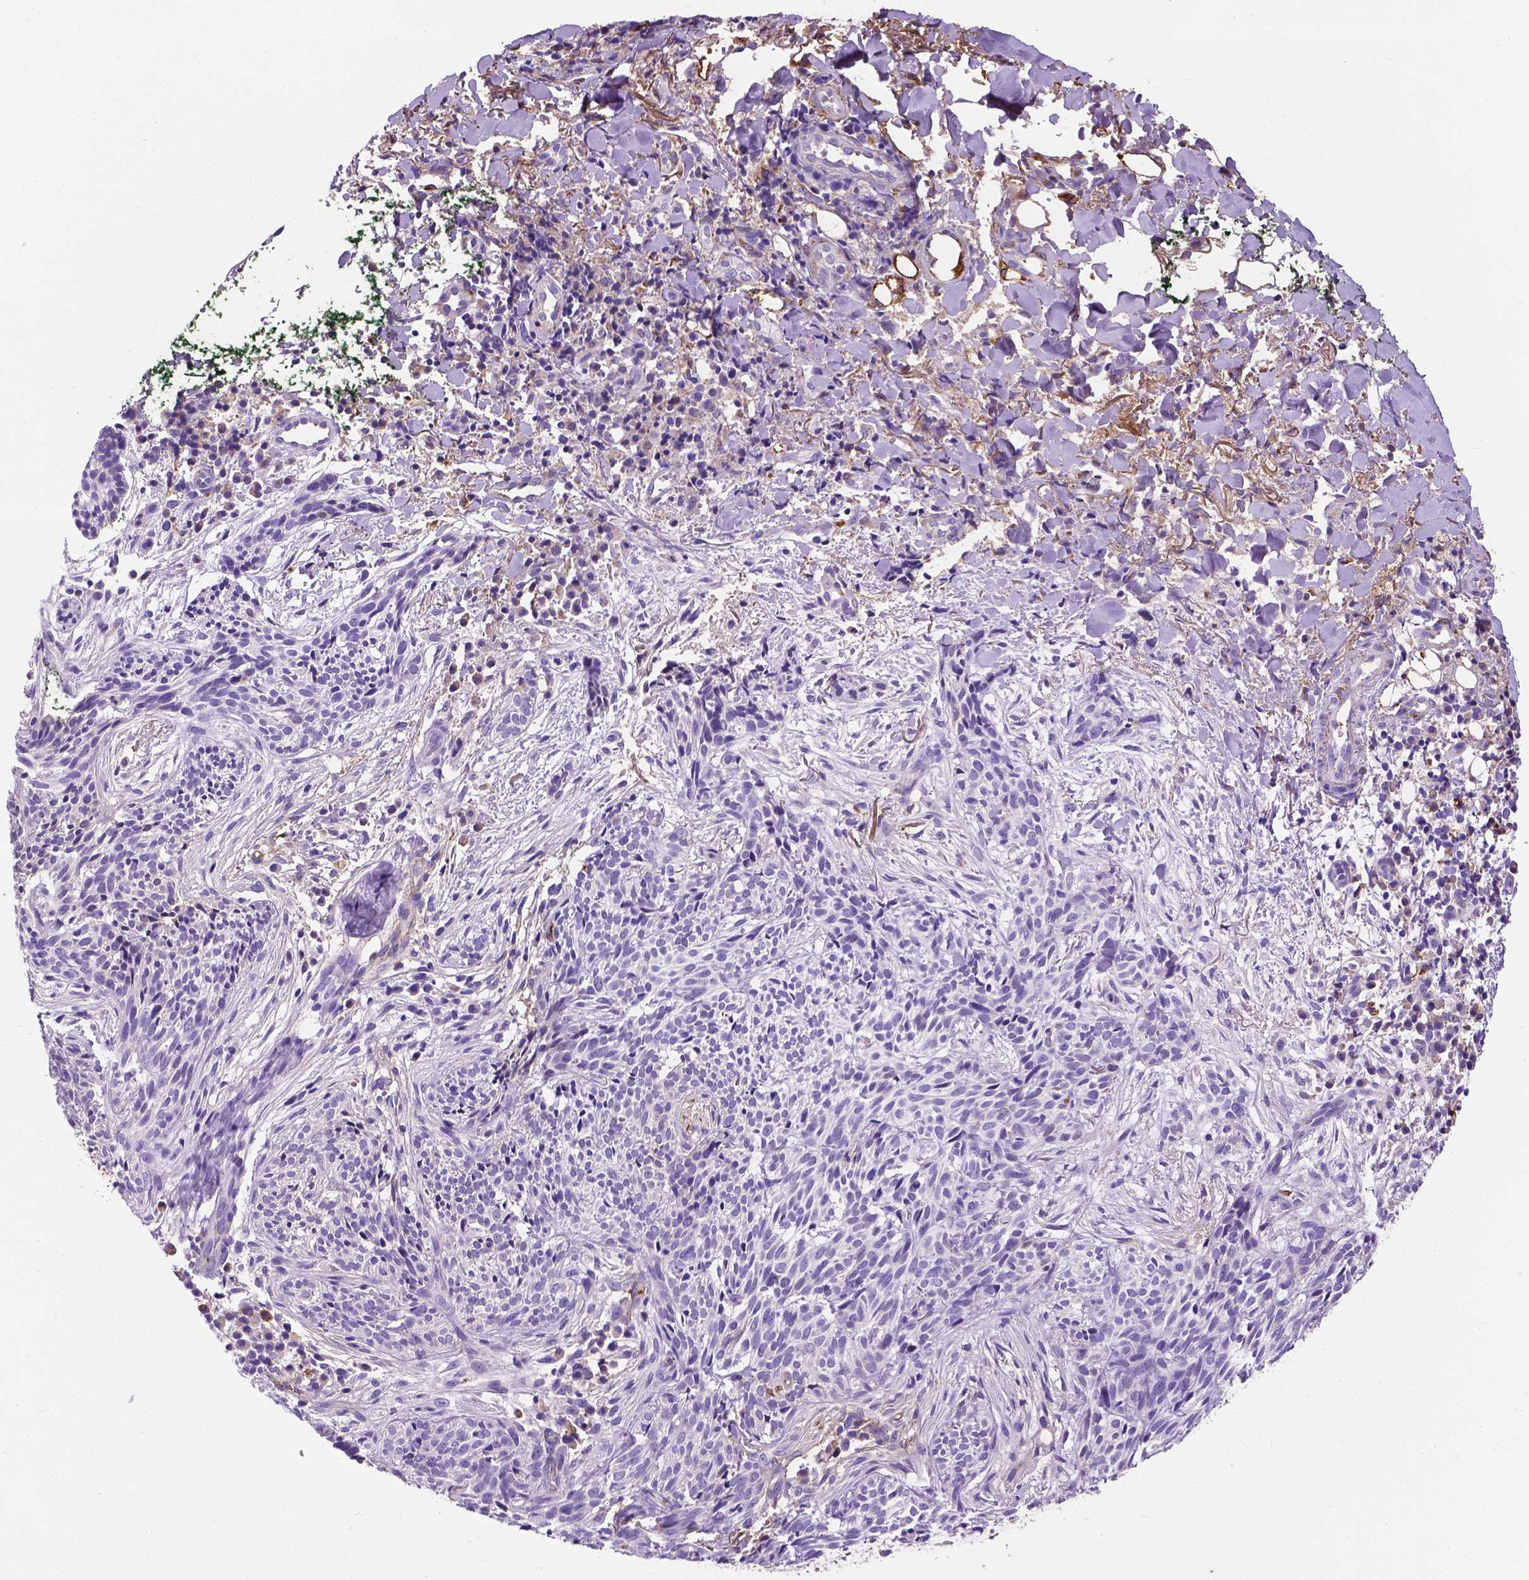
{"staining": {"intensity": "negative", "quantity": "none", "location": "none"}, "tissue": "skin cancer", "cell_type": "Tumor cells", "image_type": "cancer", "snomed": [{"axis": "morphology", "description": "Basal cell carcinoma"}, {"axis": "topography", "description": "Skin"}], "caption": "This photomicrograph is of basal cell carcinoma (skin) stained with IHC to label a protein in brown with the nuclei are counter-stained blue. There is no staining in tumor cells.", "gene": "APOE", "patient": {"sex": "male", "age": 71}}